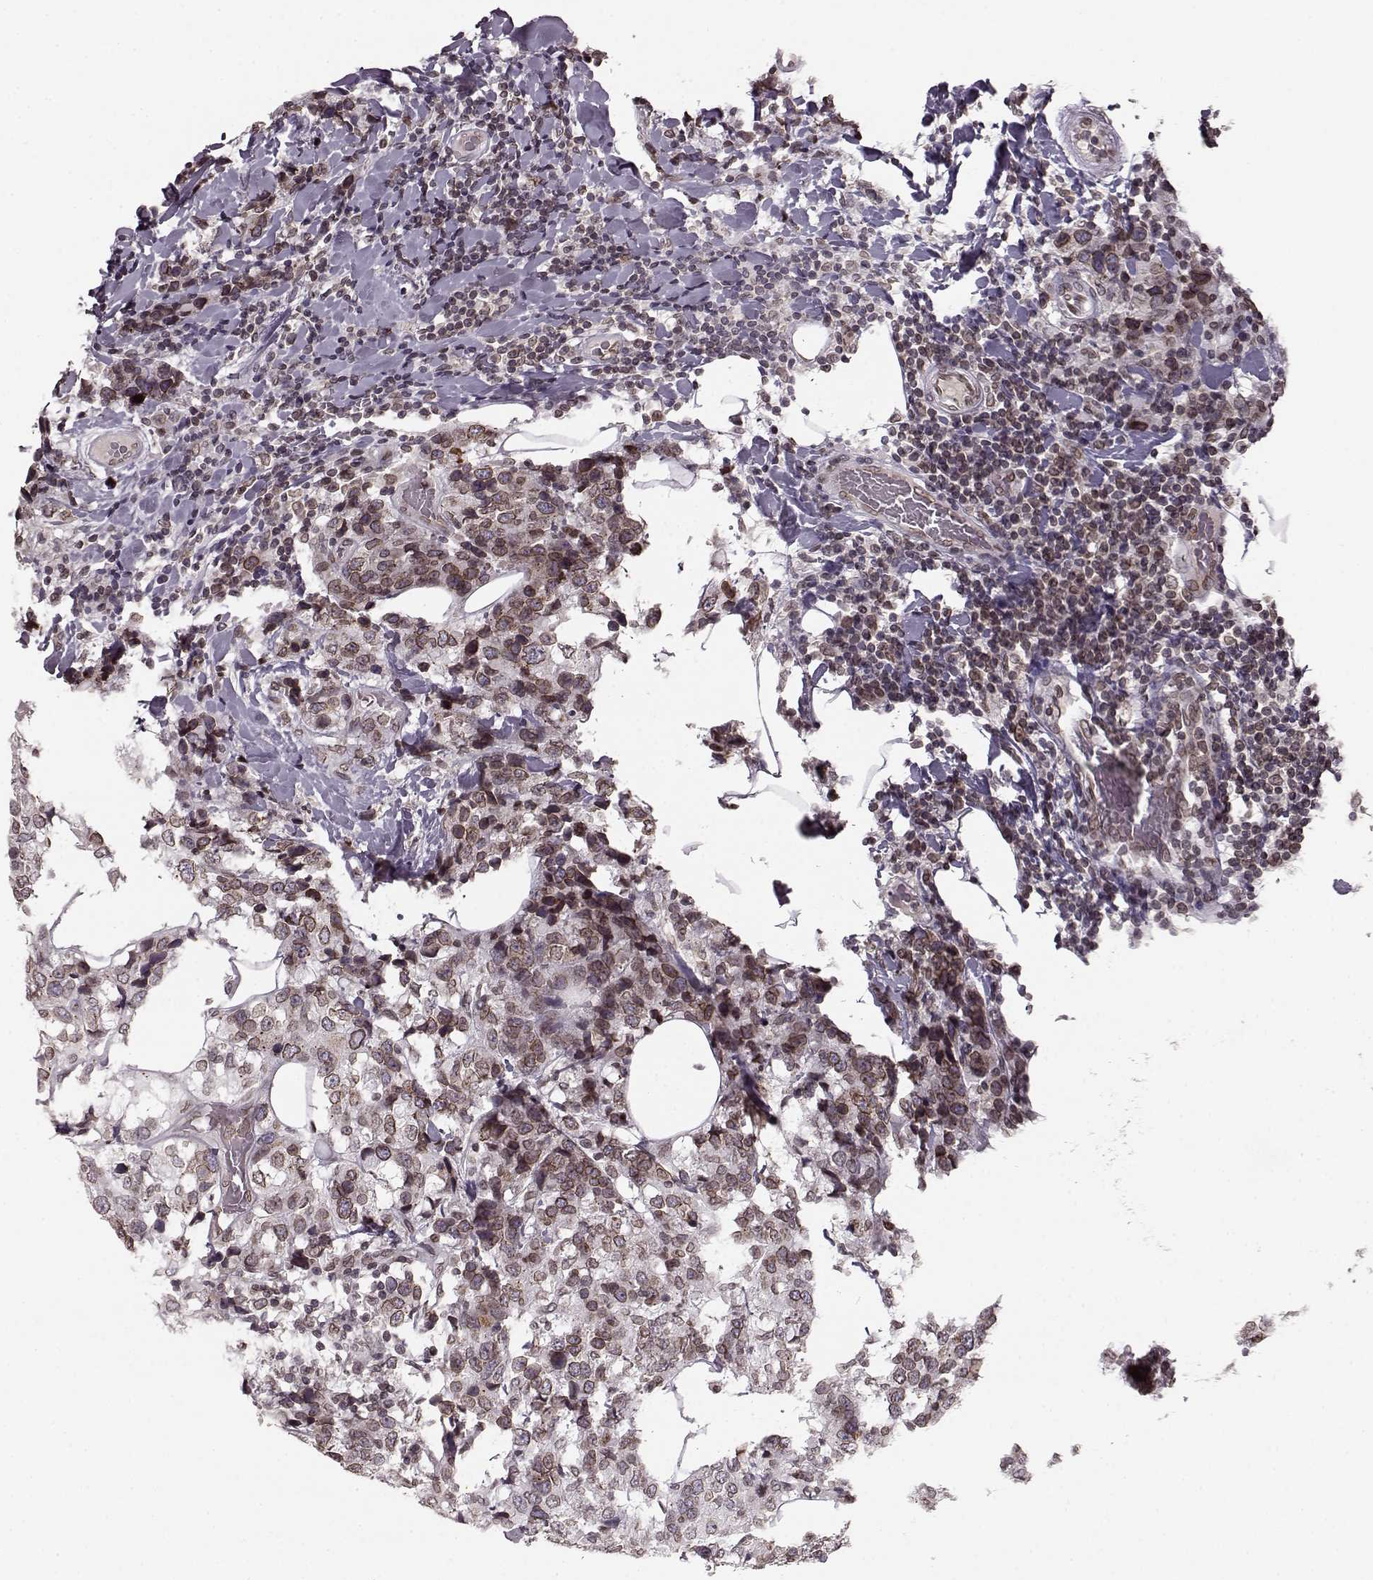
{"staining": {"intensity": "moderate", "quantity": ">75%", "location": "cytoplasmic/membranous,nuclear"}, "tissue": "breast cancer", "cell_type": "Tumor cells", "image_type": "cancer", "snomed": [{"axis": "morphology", "description": "Lobular carcinoma"}, {"axis": "topography", "description": "Breast"}], "caption": "Immunohistochemical staining of lobular carcinoma (breast) reveals medium levels of moderate cytoplasmic/membranous and nuclear staining in approximately >75% of tumor cells.", "gene": "DCAF12", "patient": {"sex": "female", "age": 59}}